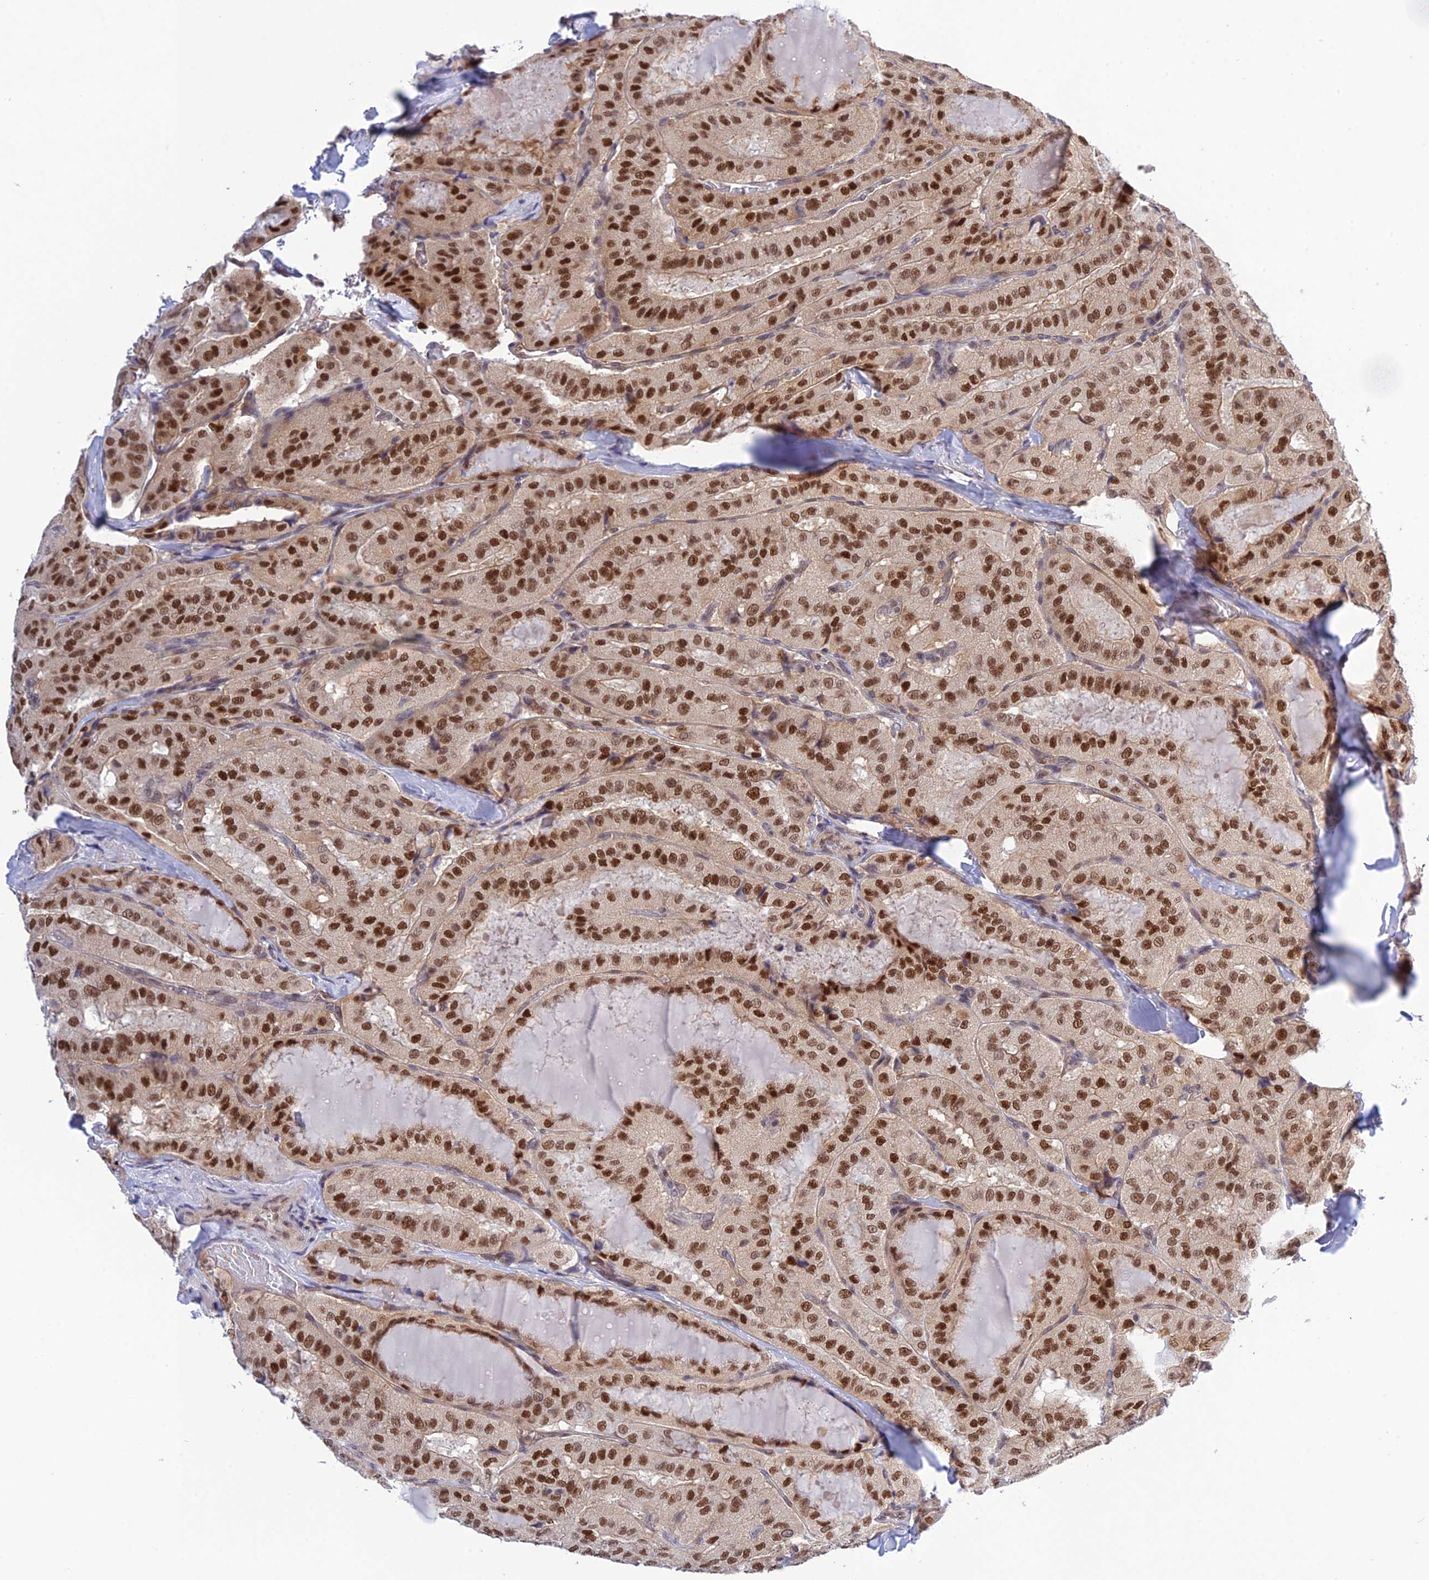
{"staining": {"intensity": "moderate", "quantity": ">75%", "location": "nuclear"}, "tissue": "thyroid cancer", "cell_type": "Tumor cells", "image_type": "cancer", "snomed": [{"axis": "morphology", "description": "Normal tissue, NOS"}, {"axis": "morphology", "description": "Papillary adenocarcinoma, NOS"}, {"axis": "topography", "description": "Thyroid gland"}], "caption": "Thyroid papillary adenocarcinoma was stained to show a protein in brown. There is medium levels of moderate nuclear staining in about >75% of tumor cells.", "gene": "TCEA1", "patient": {"sex": "female", "age": 59}}